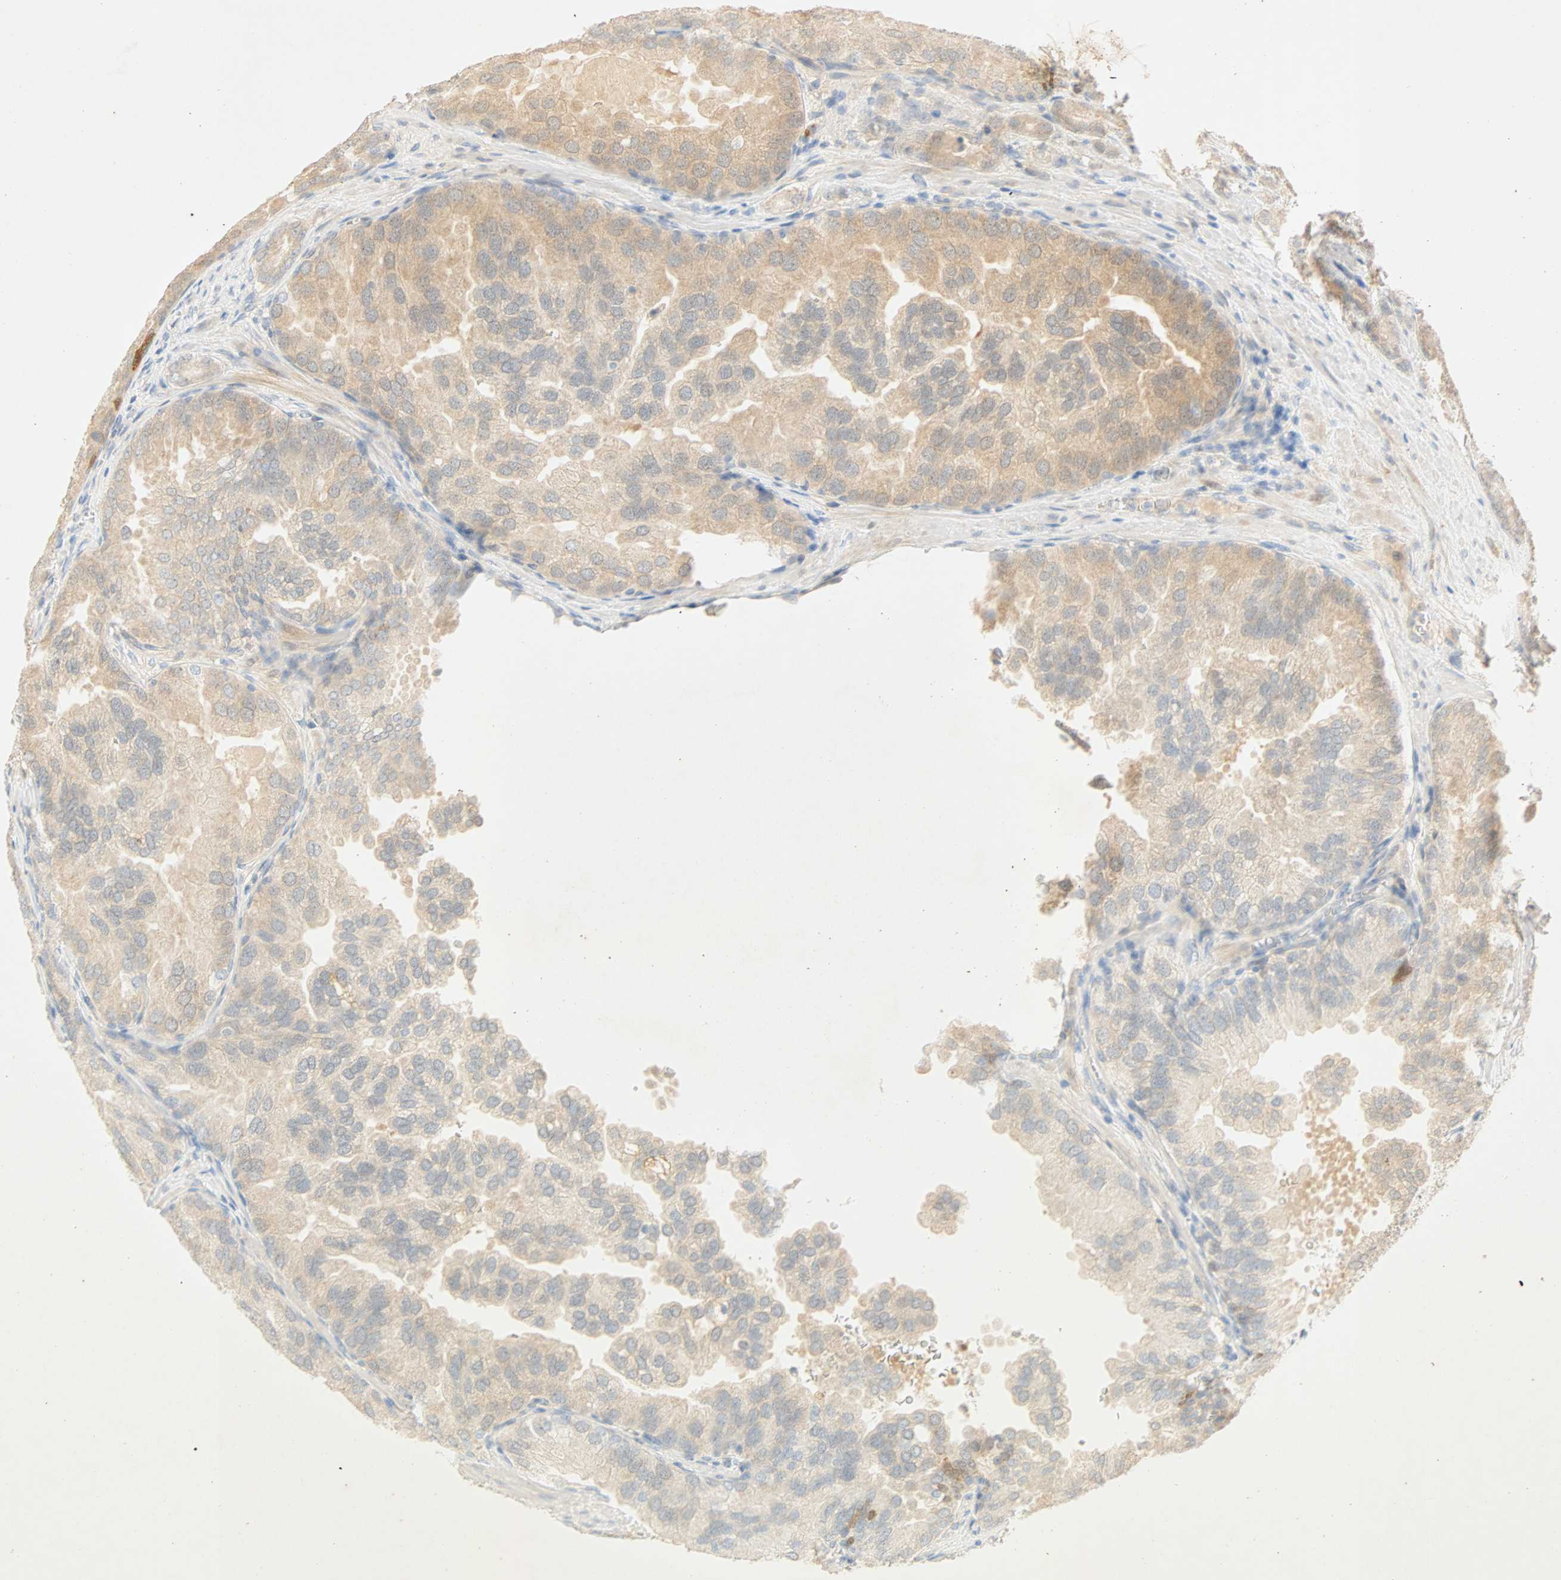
{"staining": {"intensity": "moderate", "quantity": "25%-75%", "location": "cytoplasmic/membranous"}, "tissue": "prostate cancer", "cell_type": "Tumor cells", "image_type": "cancer", "snomed": [{"axis": "morphology", "description": "Adenocarcinoma, High grade"}, {"axis": "topography", "description": "Prostate"}], "caption": "IHC (DAB) staining of human prostate high-grade adenocarcinoma shows moderate cytoplasmic/membranous protein staining in approximately 25%-75% of tumor cells. Using DAB (3,3'-diaminobenzidine) (brown) and hematoxylin (blue) stains, captured at high magnification using brightfield microscopy.", "gene": "SELENBP1", "patient": {"sex": "male", "age": 64}}